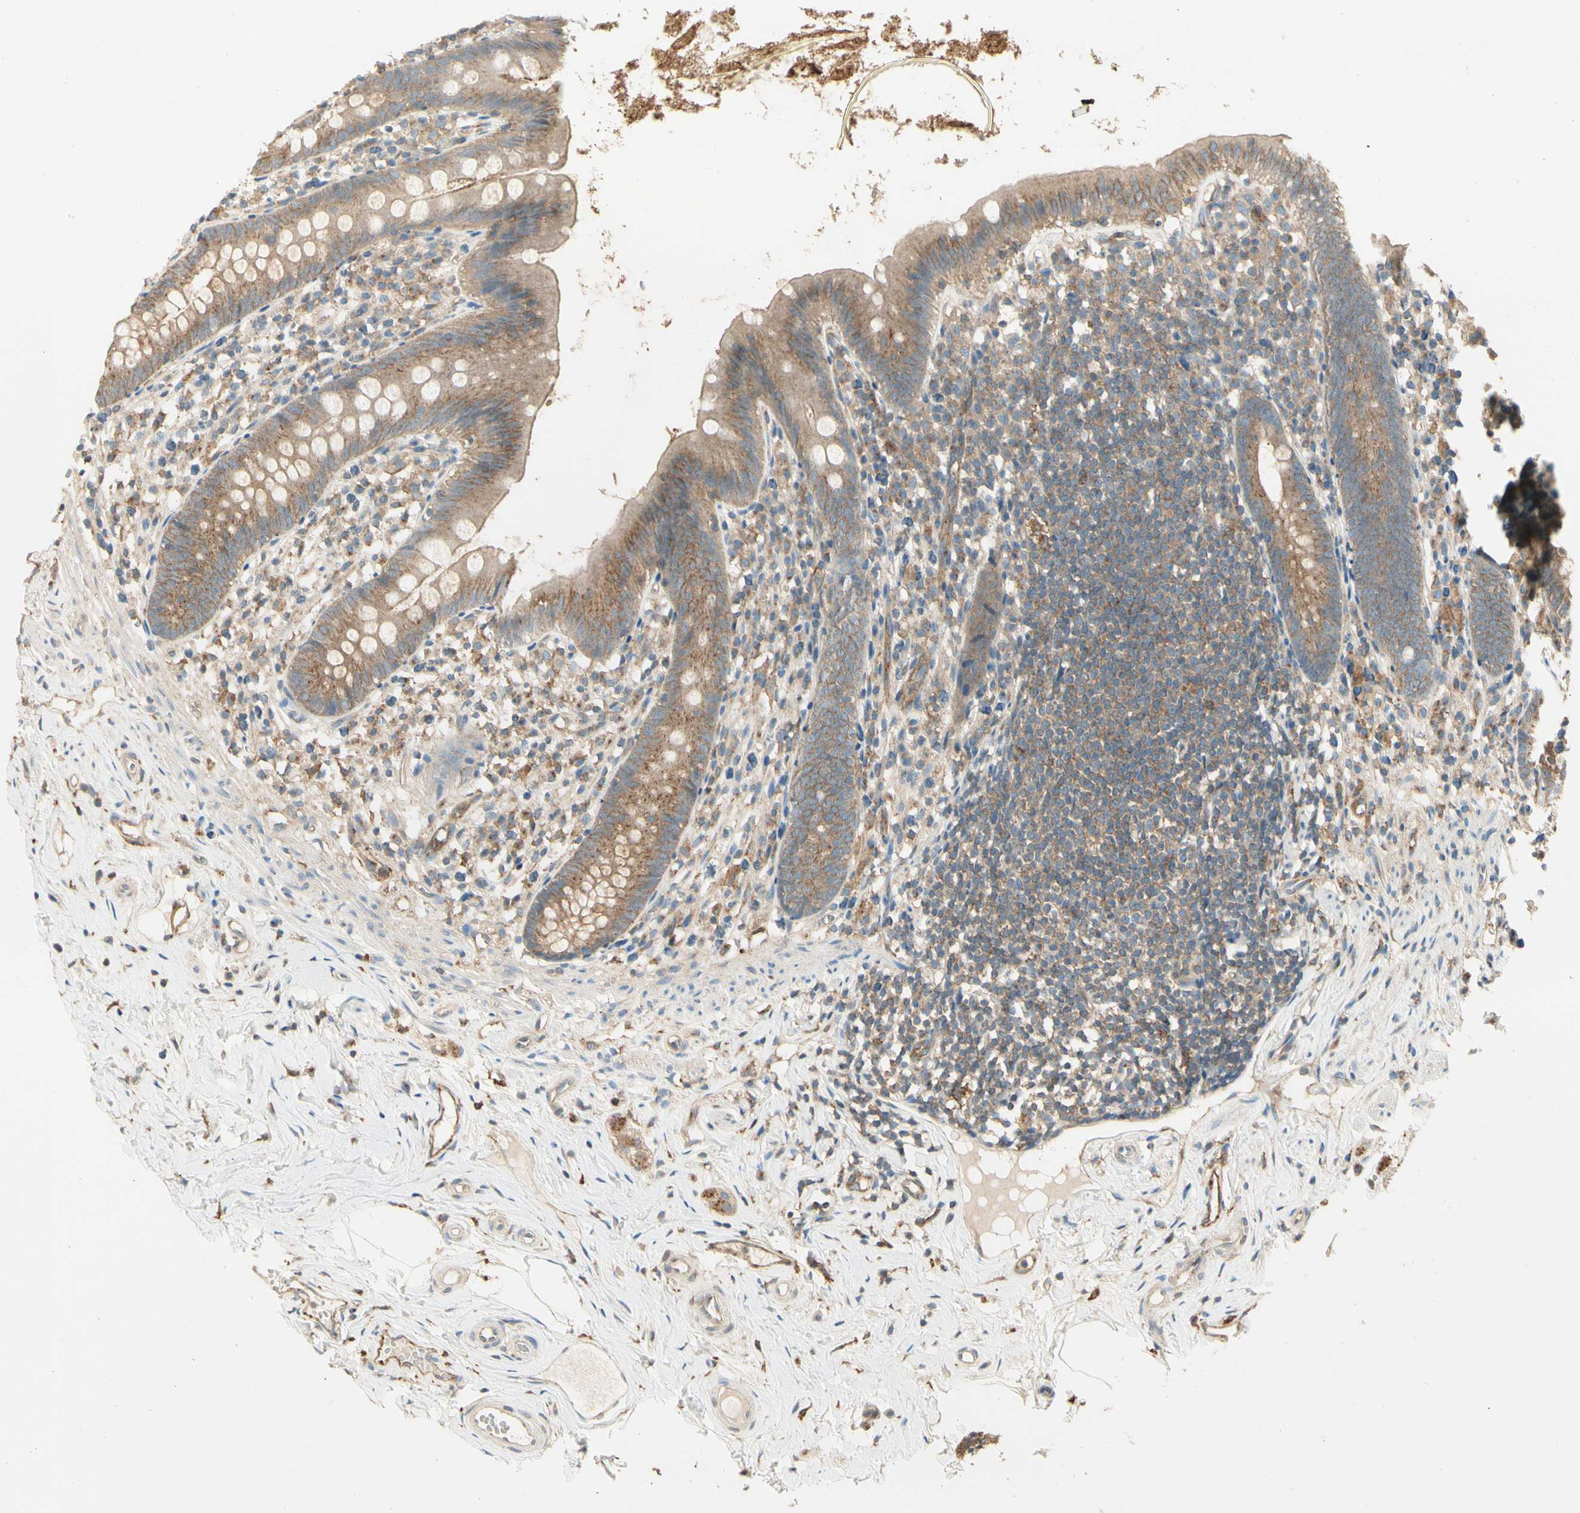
{"staining": {"intensity": "moderate", "quantity": ">75%", "location": "cytoplasmic/membranous"}, "tissue": "appendix", "cell_type": "Glandular cells", "image_type": "normal", "snomed": [{"axis": "morphology", "description": "Normal tissue, NOS"}, {"axis": "topography", "description": "Appendix"}], "caption": "Brown immunohistochemical staining in benign human appendix shows moderate cytoplasmic/membranous staining in about >75% of glandular cells. The protein is shown in brown color, while the nuclei are stained blue.", "gene": "AGFG1", "patient": {"sex": "male", "age": 52}}